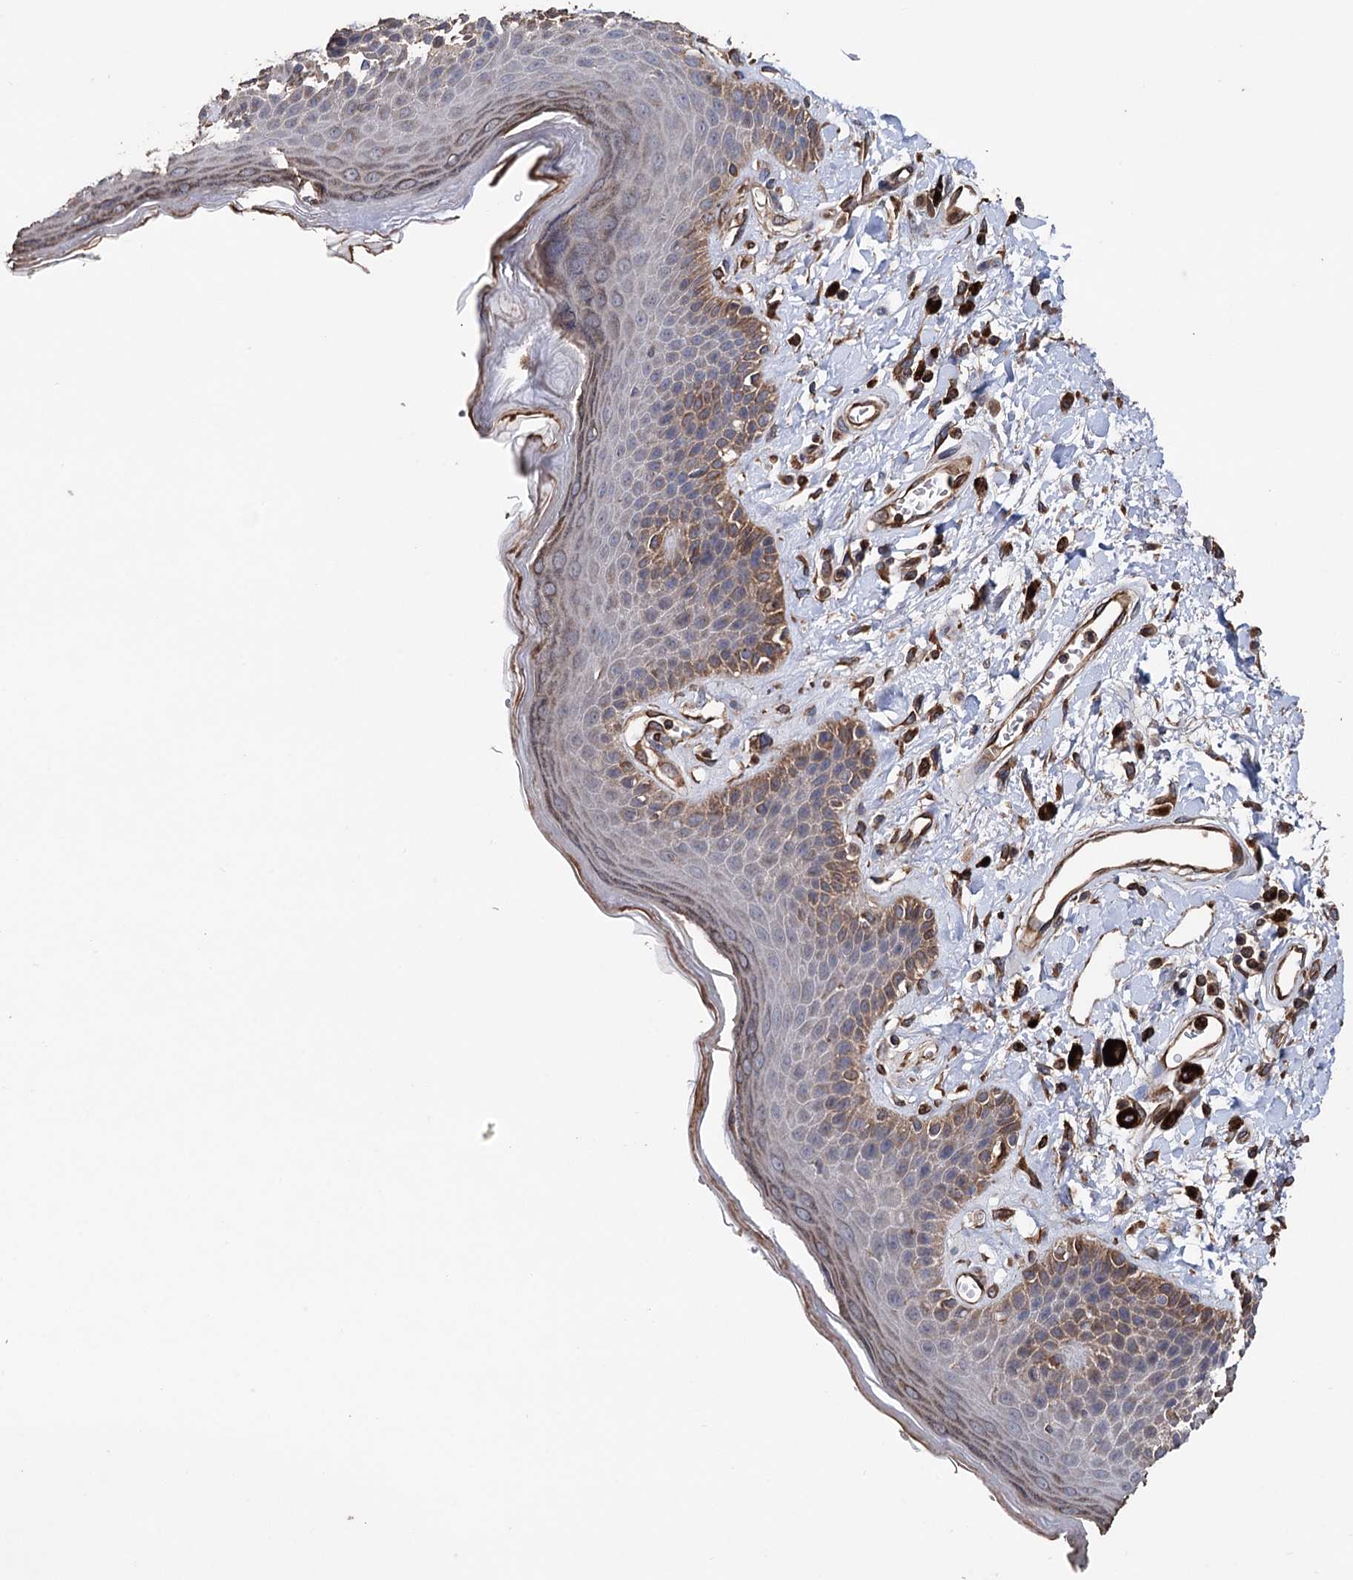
{"staining": {"intensity": "moderate", "quantity": "<25%", "location": "cytoplasmic/membranous"}, "tissue": "skin", "cell_type": "Epidermal cells", "image_type": "normal", "snomed": [{"axis": "morphology", "description": "Normal tissue, NOS"}, {"axis": "topography", "description": "Anal"}], "caption": "Protein staining of unremarkable skin displays moderate cytoplasmic/membranous staining in approximately <25% of epidermal cells.", "gene": "STING1", "patient": {"sex": "female", "age": 78}}